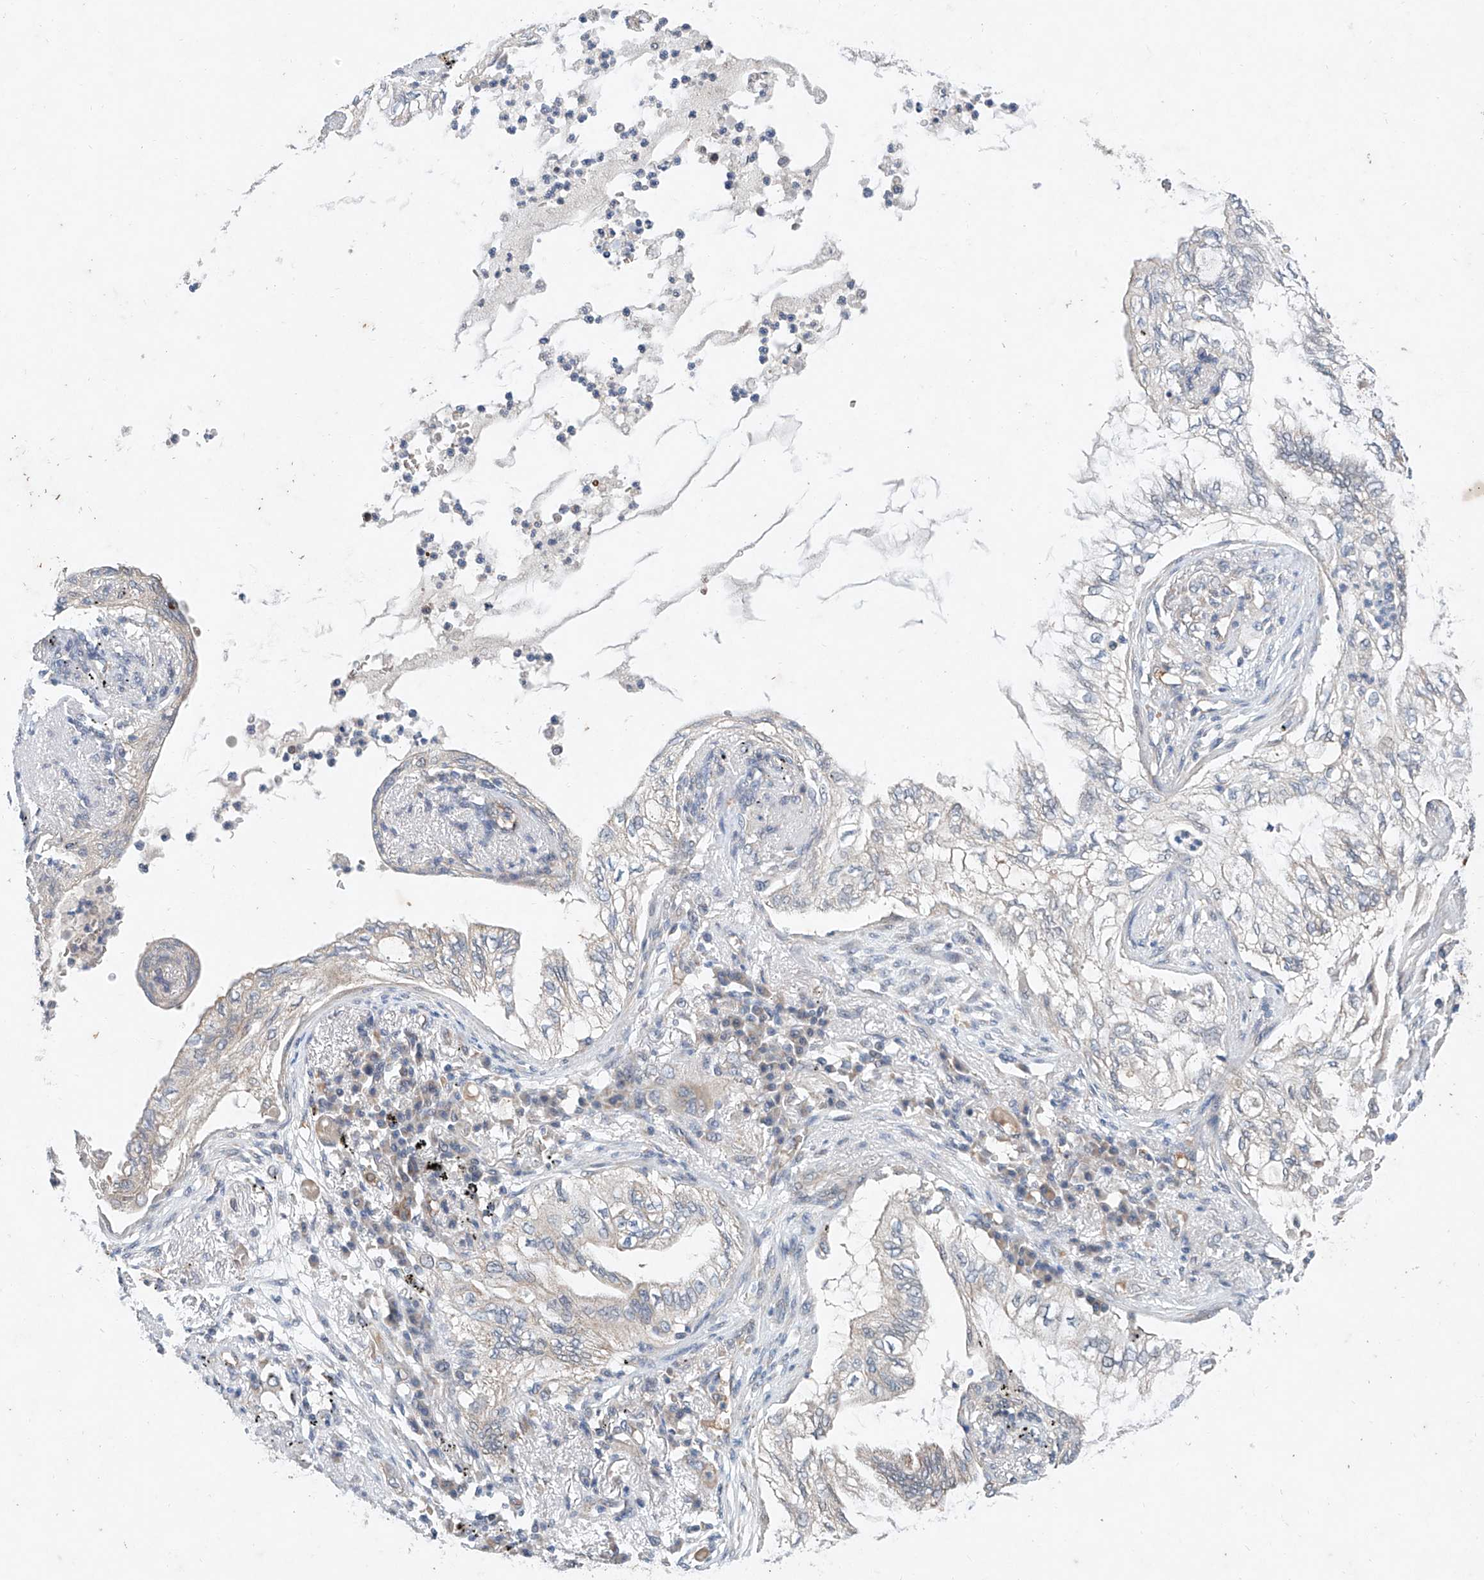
{"staining": {"intensity": "negative", "quantity": "none", "location": "none"}, "tissue": "lung cancer", "cell_type": "Tumor cells", "image_type": "cancer", "snomed": [{"axis": "morphology", "description": "Normal tissue, NOS"}, {"axis": "morphology", "description": "Adenocarcinoma, NOS"}, {"axis": "topography", "description": "Bronchus"}, {"axis": "topography", "description": "Lung"}], "caption": "Protein analysis of lung cancer (adenocarcinoma) exhibits no significant positivity in tumor cells.", "gene": "FASTK", "patient": {"sex": "female", "age": 70}}